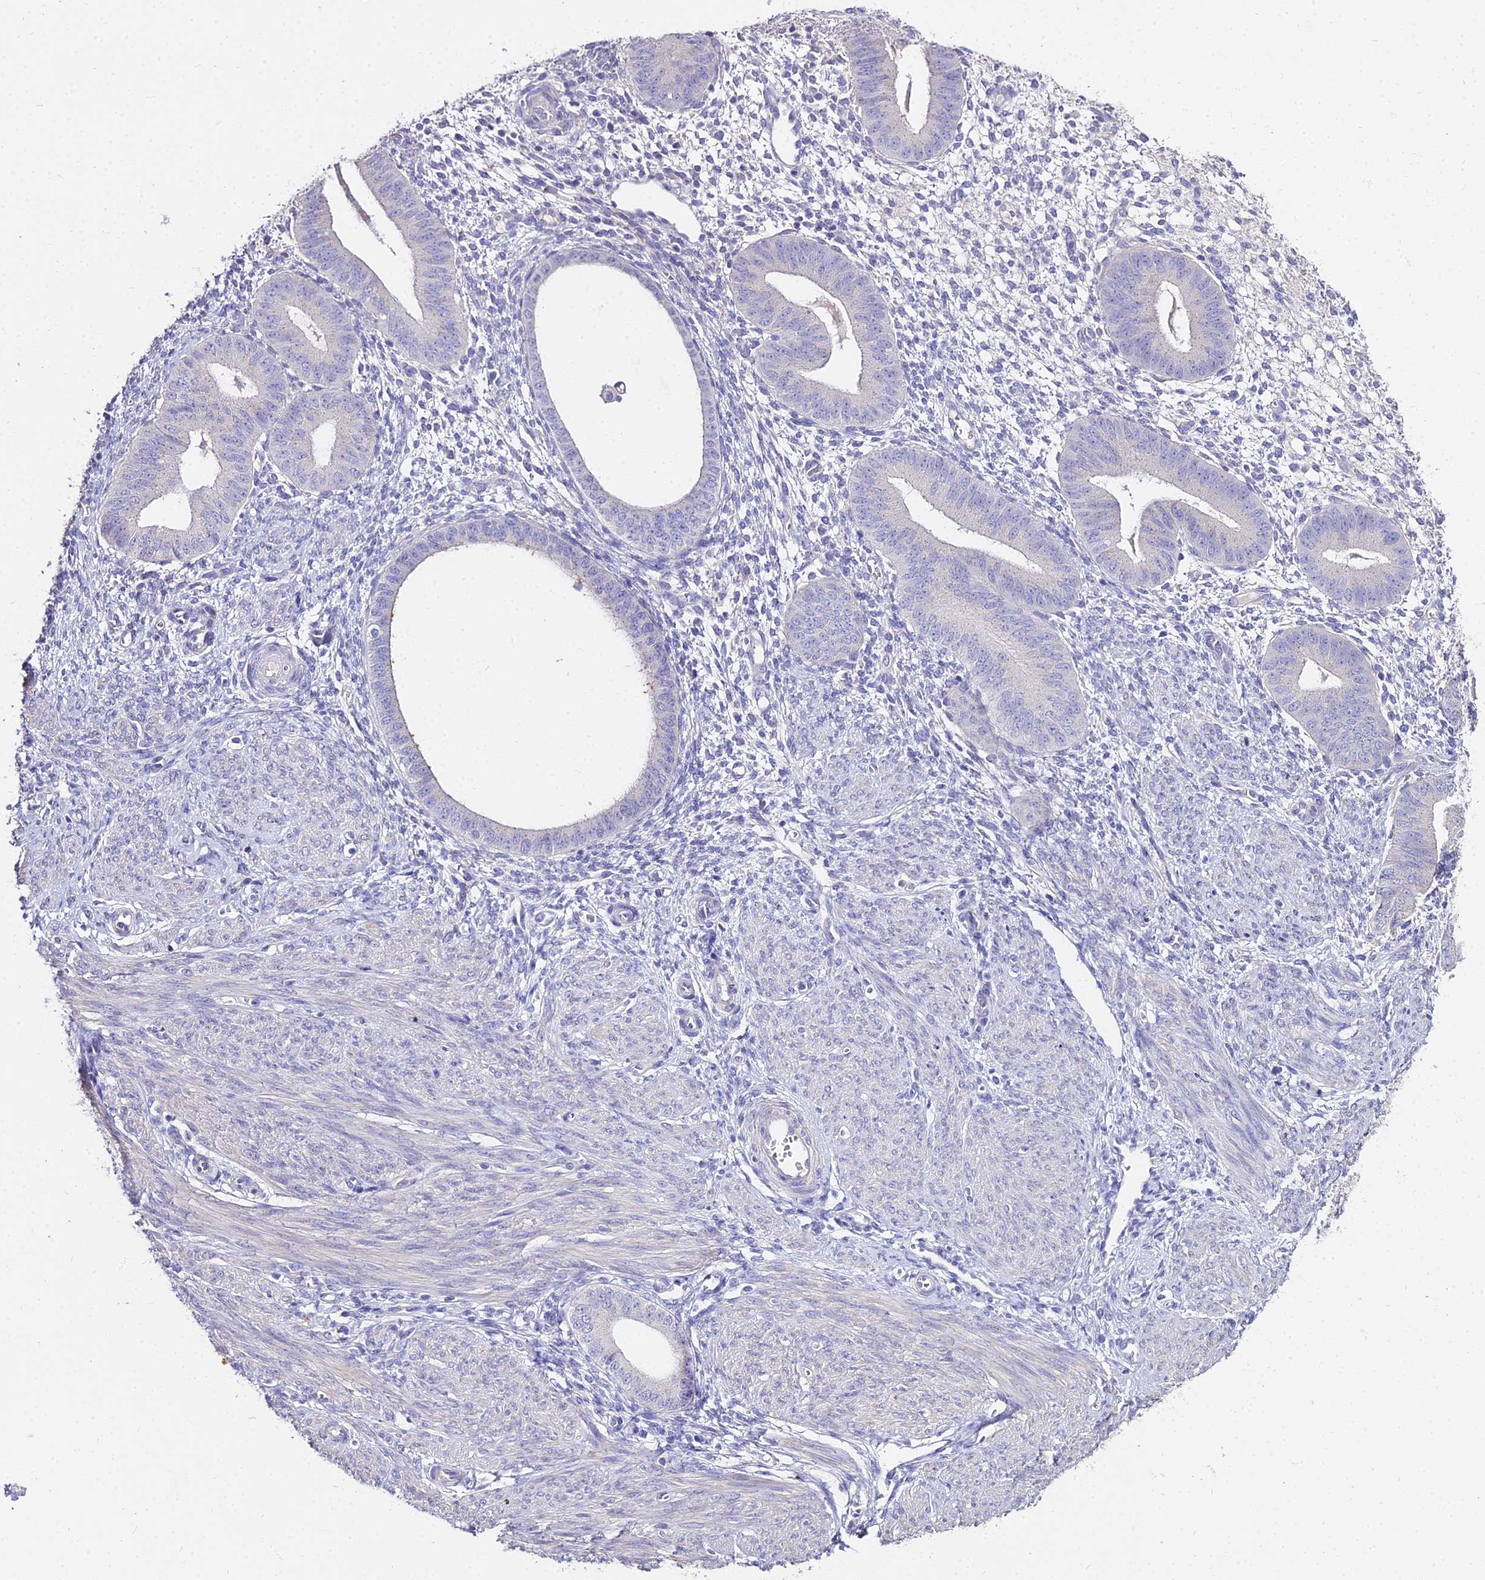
{"staining": {"intensity": "negative", "quantity": "none", "location": "none"}, "tissue": "endometrium", "cell_type": "Cells in endometrial stroma", "image_type": "normal", "snomed": [{"axis": "morphology", "description": "Normal tissue, NOS"}, {"axis": "topography", "description": "Endometrium"}], "caption": "Immunohistochemistry (IHC) image of unremarkable endometrium: human endometrium stained with DAB shows no significant protein expression in cells in endometrial stroma. Brightfield microscopy of IHC stained with DAB (brown) and hematoxylin (blue), captured at high magnification.", "gene": "GLYAT", "patient": {"sex": "female", "age": 49}}